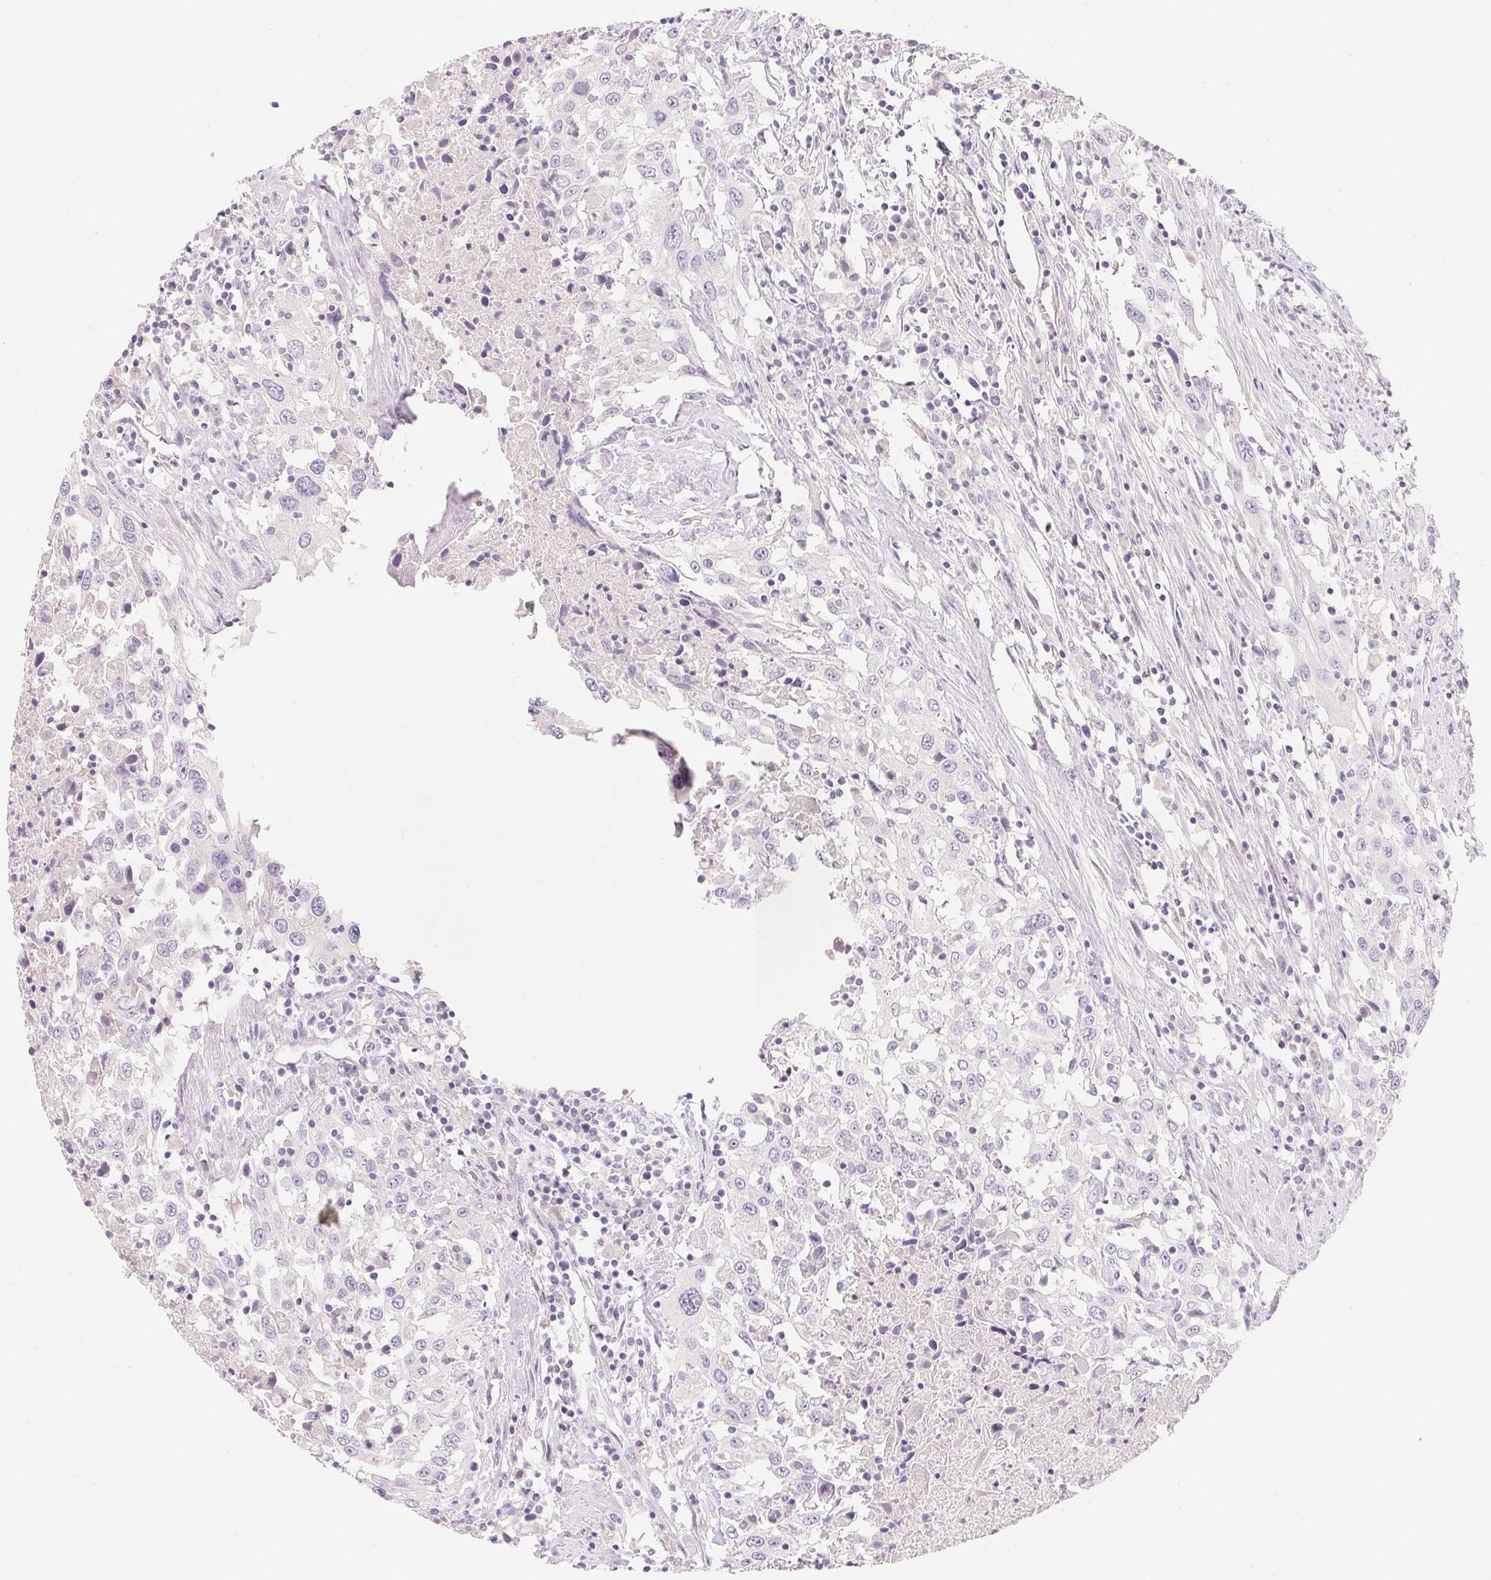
{"staining": {"intensity": "negative", "quantity": "none", "location": "none"}, "tissue": "urothelial cancer", "cell_type": "Tumor cells", "image_type": "cancer", "snomed": [{"axis": "morphology", "description": "Urothelial carcinoma, High grade"}, {"axis": "topography", "description": "Urinary bladder"}], "caption": "This photomicrograph is of urothelial carcinoma (high-grade) stained with immunohistochemistry to label a protein in brown with the nuclei are counter-stained blue. There is no positivity in tumor cells.", "gene": "MCOLN3", "patient": {"sex": "male", "age": 61}}